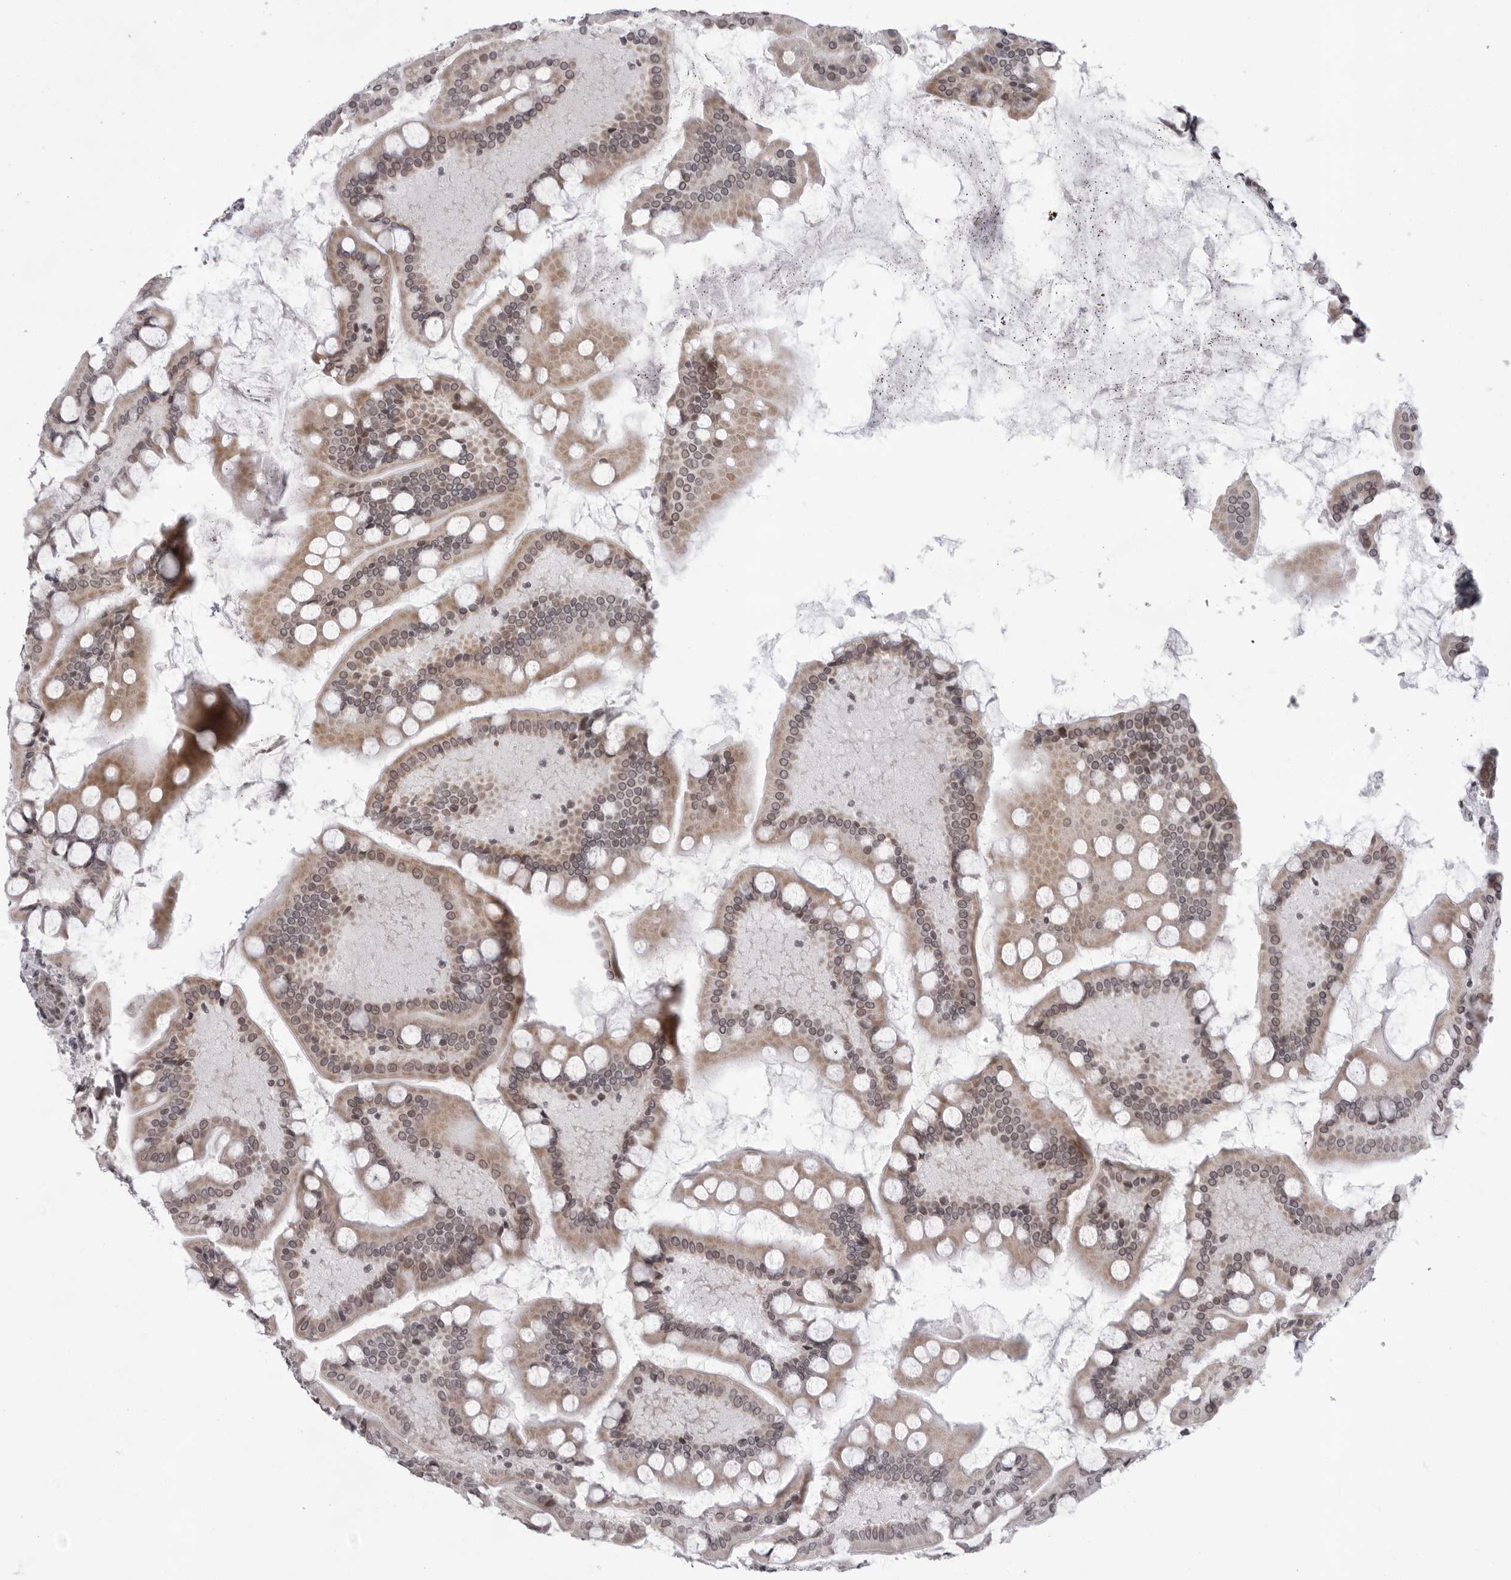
{"staining": {"intensity": "moderate", "quantity": ">75%", "location": "cytoplasmic/membranous,nuclear"}, "tissue": "small intestine", "cell_type": "Glandular cells", "image_type": "normal", "snomed": [{"axis": "morphology", "description": "Normal tissue, NOS"}, {"axis": "topography", "description": "Small intestine"}], "caption": "The photomicrograph displays a brown stain indicating the presence of a protein in the cytoplasmic/membranous,nuclear of glandular cells in small intestine. (IHC, brightfield microscopy, high magnification).", "gene": "EXOSC10", "patient": {"sex": "male", "age": 41}}